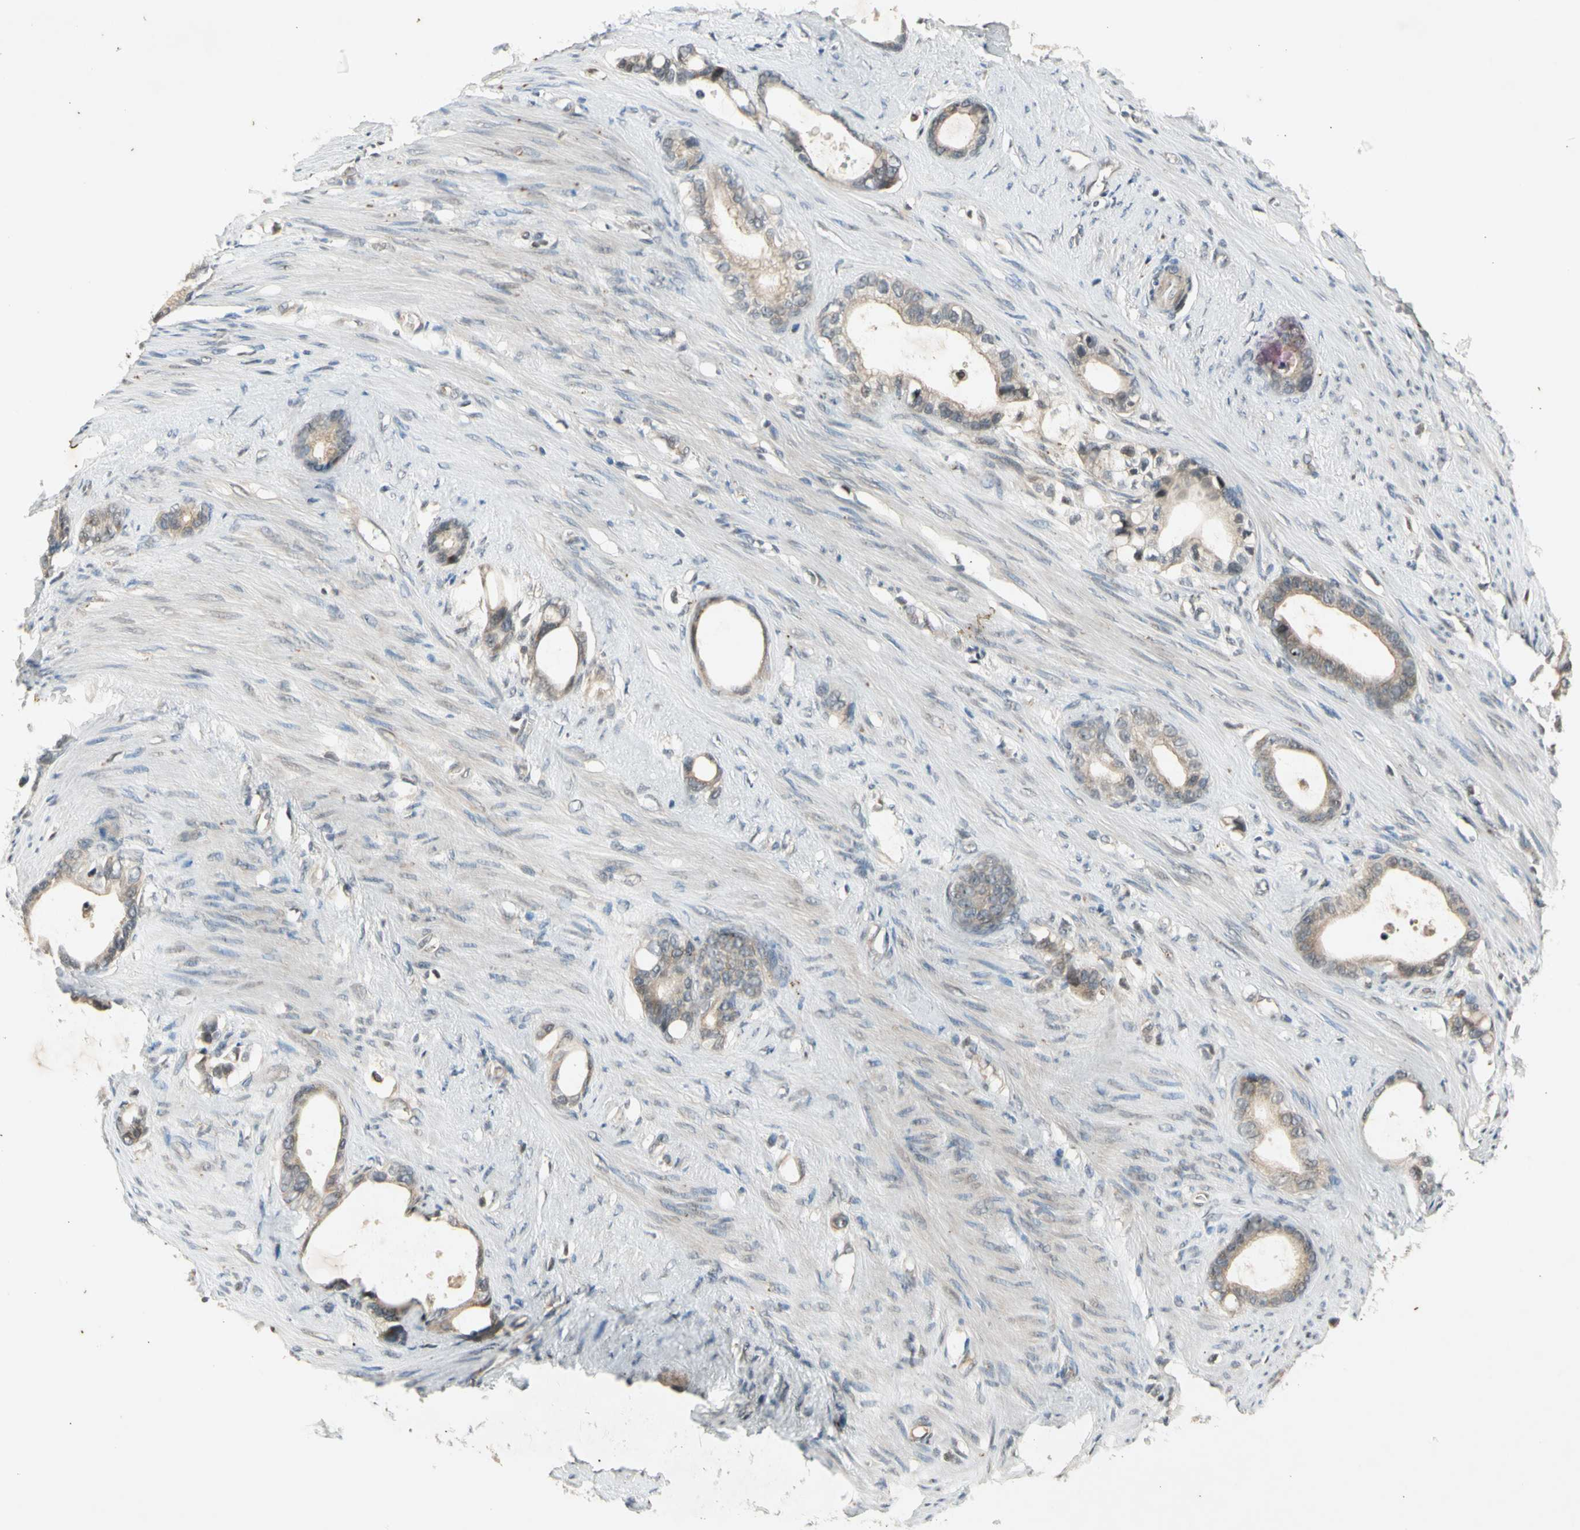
{"staining": {"intensity": "weak", "quantity": ">75%", "location": "cytoplasmic/membranous"}, "tissue": "stomach cancer", "cell_type": "Tumor cells", "image_type": "cancer", "snomed": [{"axis": "morphology", "description": "Adenocarcinoma, NOS"}, {"axis": "topography", "description": "Stomach"}], "caption": "Stomach adenocarcinoma was stained to show a protein in brown. There is low levels of weak cytoplasmic/membranous staining in approximately >75% of tumor cells. The staining was performed using DAB to visualize the protein expression in brown, while the nuclei were stained in blue with hematoxylin (Magnification: 20x).", "gene": "EFNB2", "patient": {"sex": "female", "age": 75}}